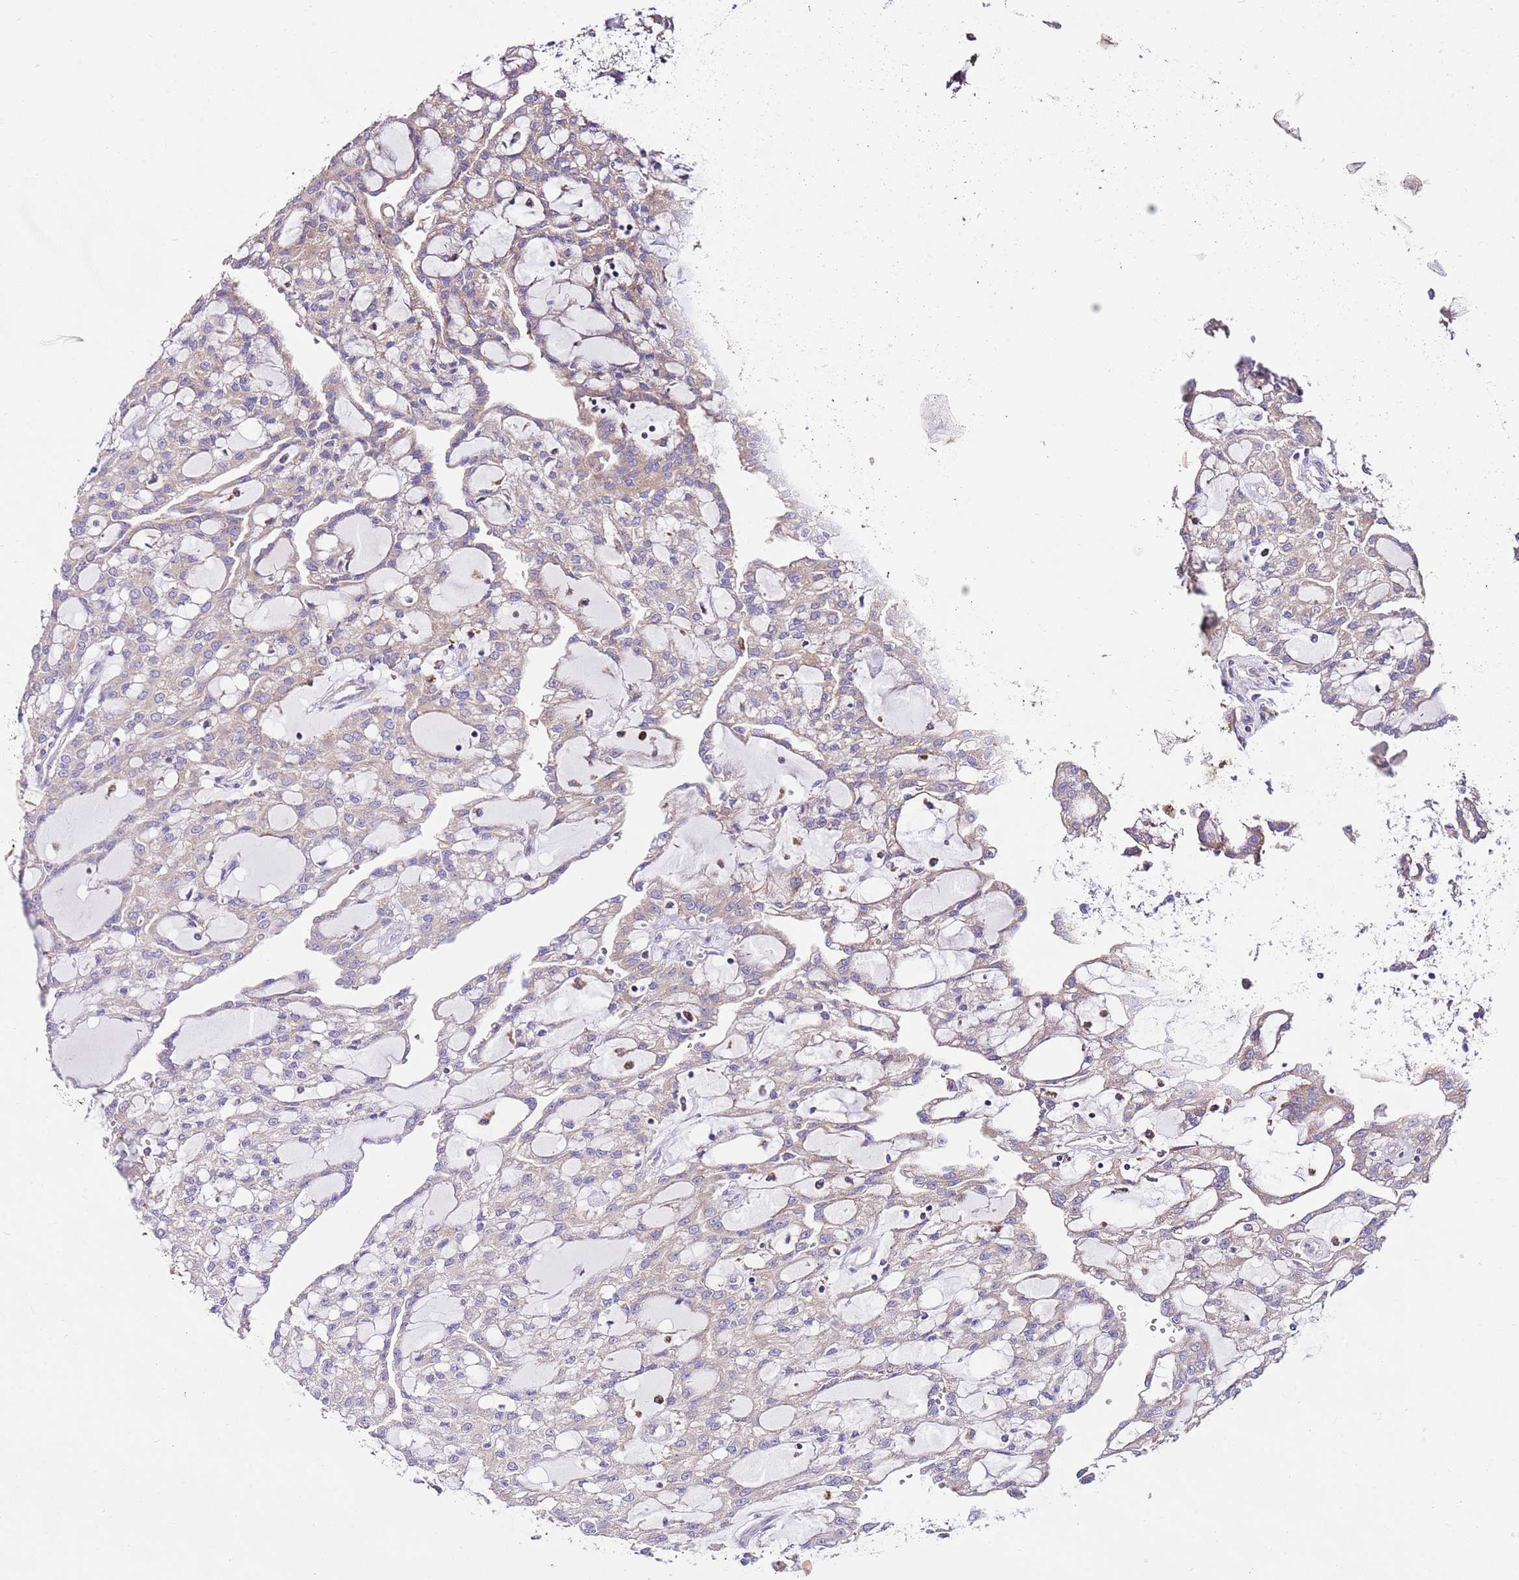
{"staining": {"intensity": "weak", "quantity": ">75%", "location": "cytoplasmic/membranous"}, "tissue": "renal cancer", "cell_type": "Tumor cells", "image_type": "cancer", "snomed": [{"axis": "morphology", "description": "Adenocarcinoma, NOS"}, {"axis": "topography", "description": "Kidney"}], "caption": "IHC histopathology image of human renal adenocarcinoma stained for a protein (brown), which reveals low levels of weak cytoplasmic/membranous positivity in about >75% of tumor cells.", "gene": "RPS10", "patient": {"sex": "male", "age": 63}}